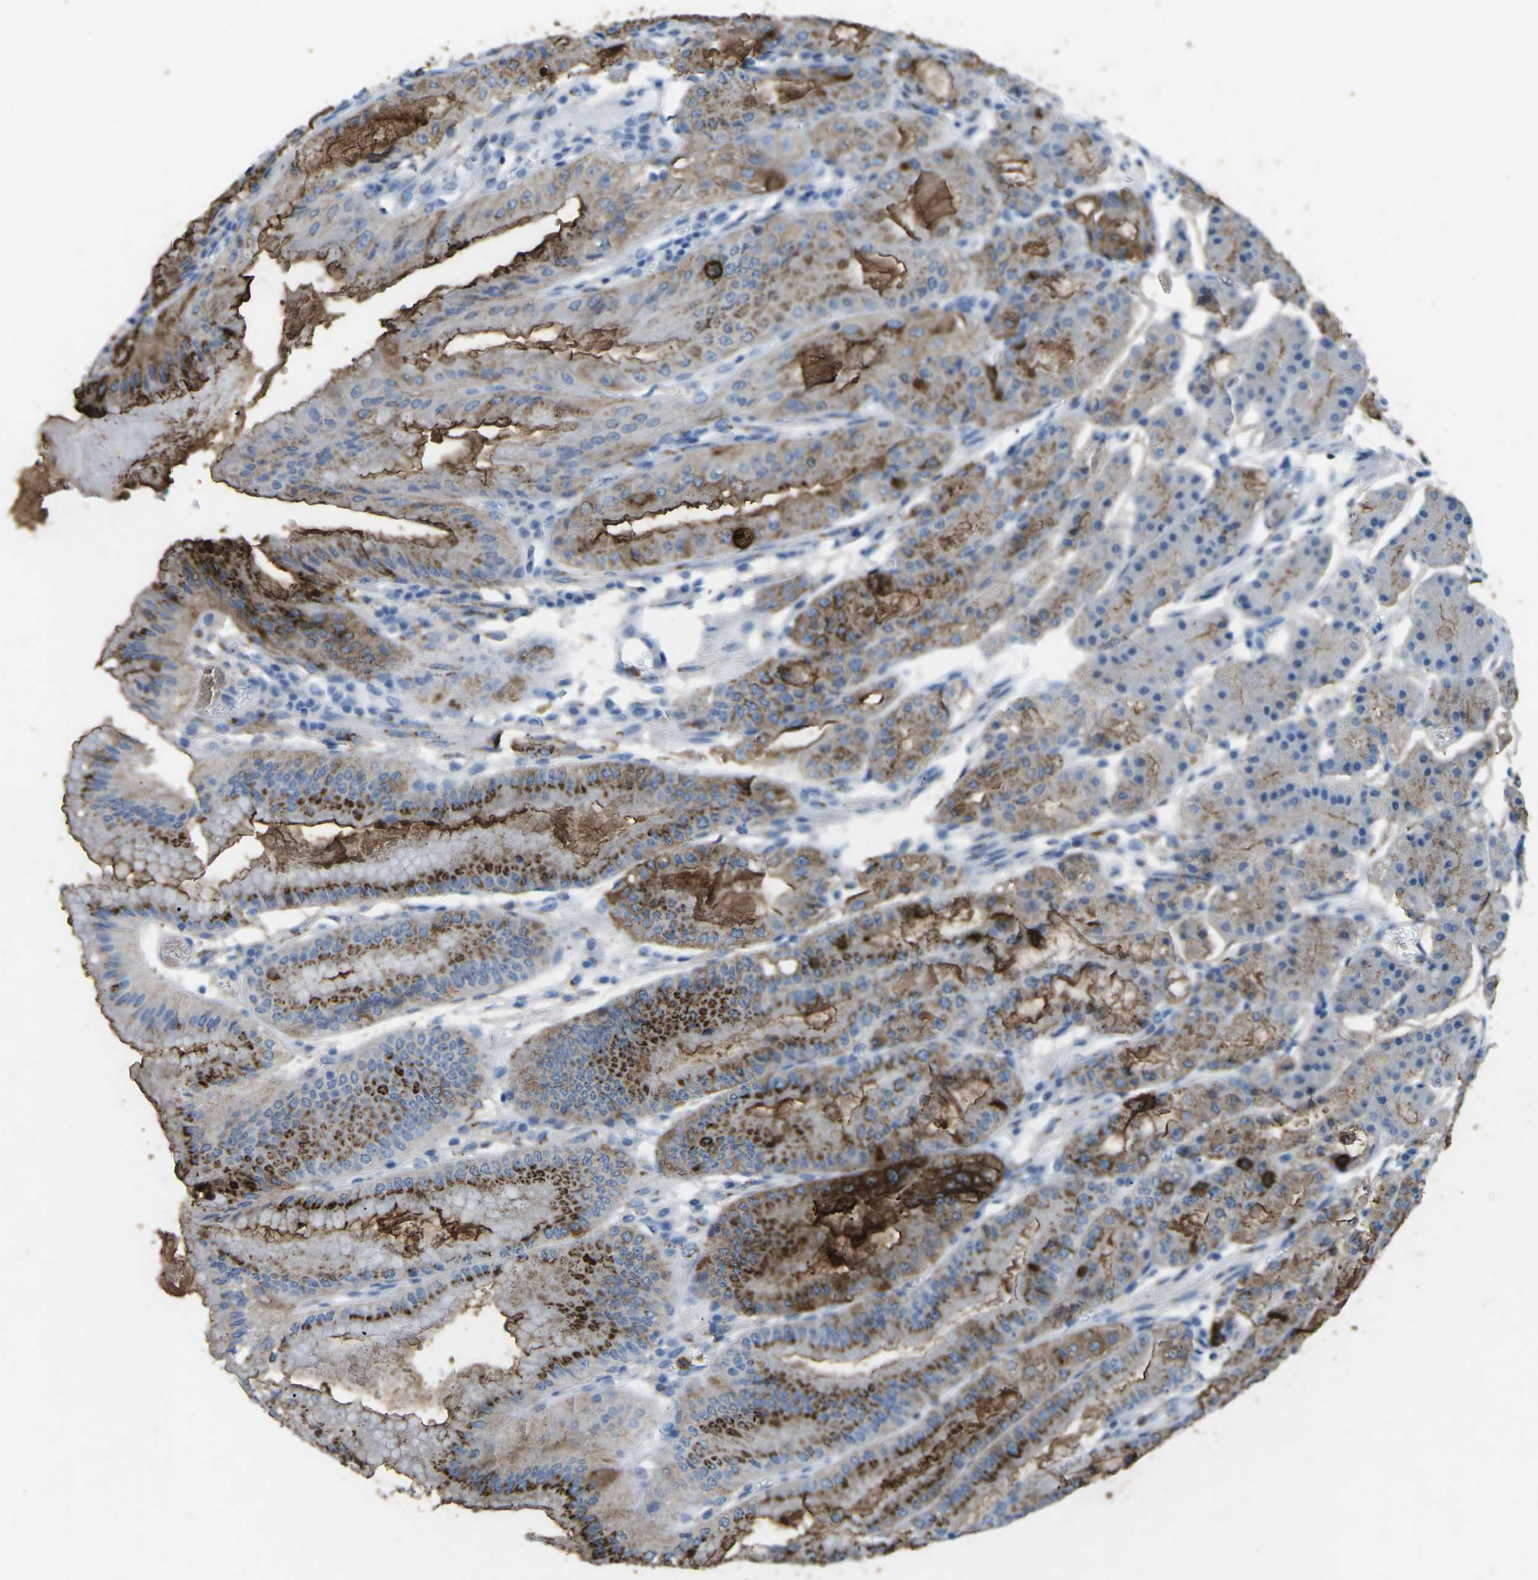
{"staining": {"intensity": "moderate", "quantity": "25%-75%", "location": "cytoplasmic/membranous"}, "tissue": "stomach", "cell_type": "Glandular cells", "image_type": "normal", "snomed": [{"axis": "morphology", "description": "Normal tissue, NOS"}, {"axis": "topography", "description": "Stomach, lower"}], "caption": "A brown stain highlights moderate cytoplasmic/membranous expression of a protein in glandular cells of benign human stomach.", "gene": "CTAGE1", "patient": {"sex": "male", "age": 71}}